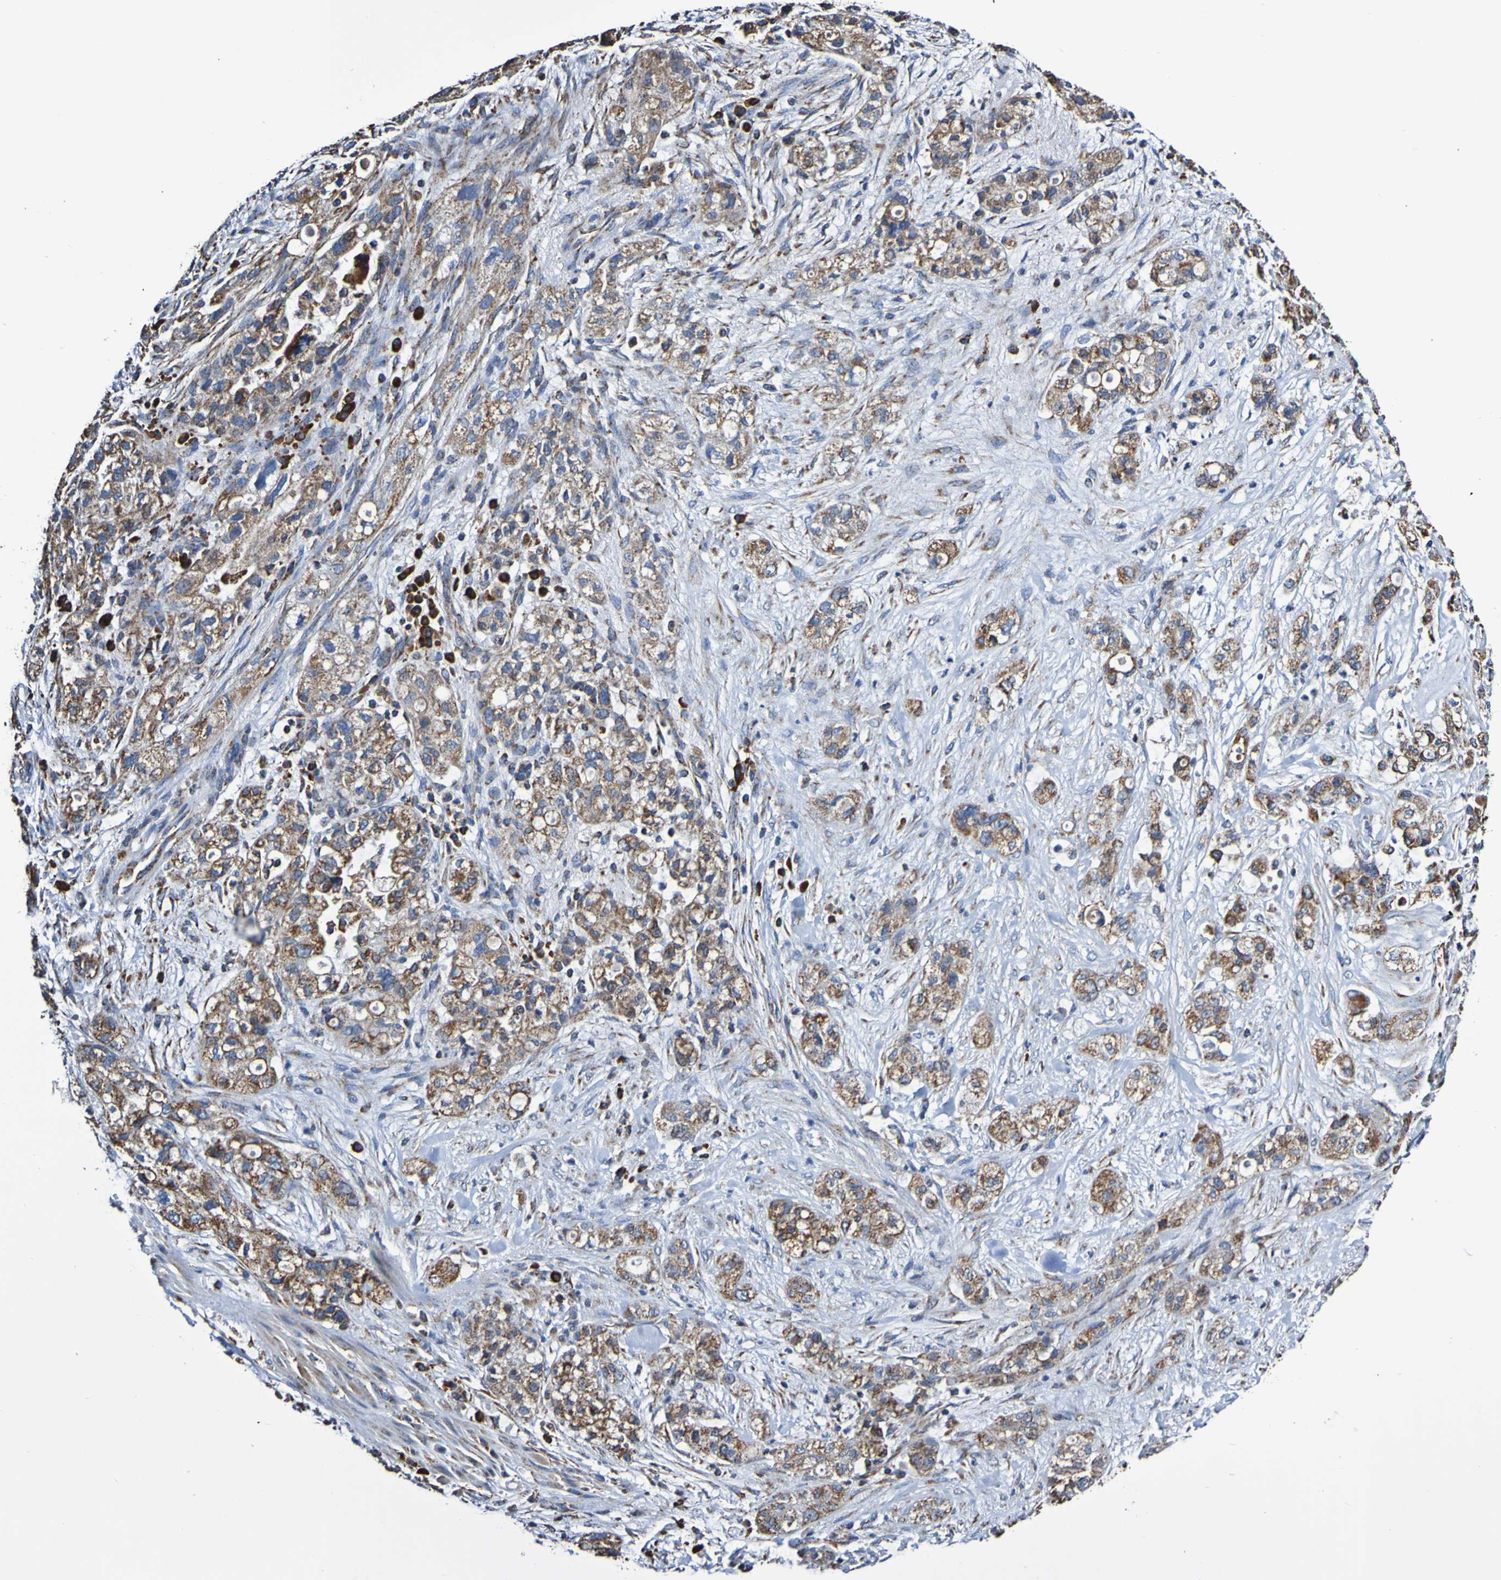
{"staining": {"intensity": "moderate", "quantity": ">75%", "location": "cytoplasmic/membranous"}, "tissue": "pancreatic cancer", "cell_type": "Tumor cells", "image_type": "cancer", "snomed": [{"axis": "morphology", "description": "Adenocarcinoma, NOS"}, {"axis": "topography", "description": "Pancreas"}], "caption": "DAB (3,3'-diaminobenzidine) immunohistochemical staining of adenocarcinoma (pancreatic) reveals moderate cytoplasmic/membranous protein positivity in about >75% of tumor cells. The protein is shown in brown color, while the nuclei are stained blue.", "gene": "IL18R1", "patient": {"sex": "female", "age": 78}}